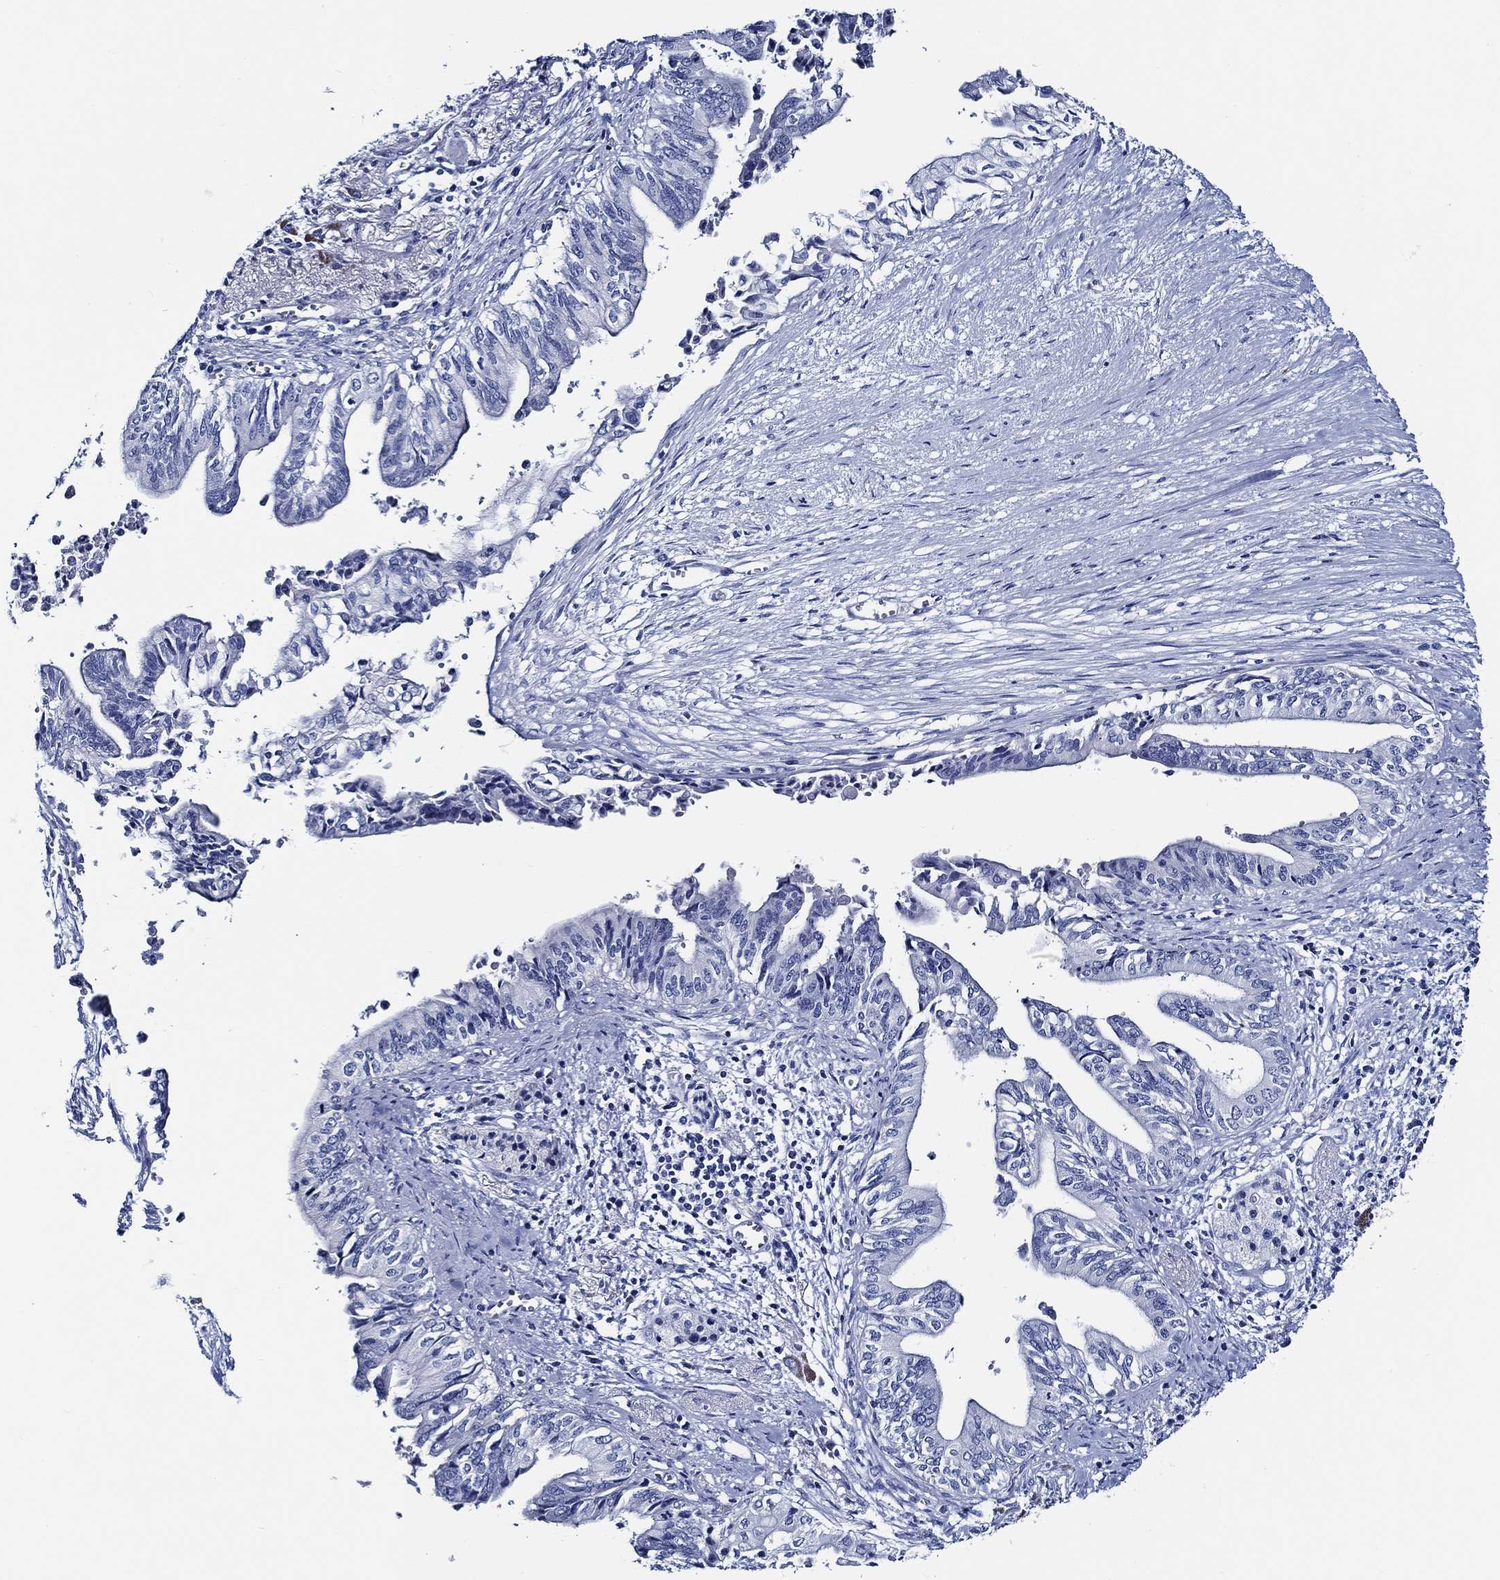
{"staining": {"intensity": "negative", "quantity": "none", "location": "none"}, "tissue": "pancreatic cancer", "cell_type": "Tumor cells", "image_type": "cancer", "snomed": [{"axis": "morphology", "description": "Adenocarcinoma, NOS"}, {"axis": "topography", "description": "Pancreas"}], "caption": "IHC of human pancreatic cancer (adenocarcinoma) reveals no expression in tumor cells.", "gene": "WDR62", "patient": {"sex": "female", "age": 61}}